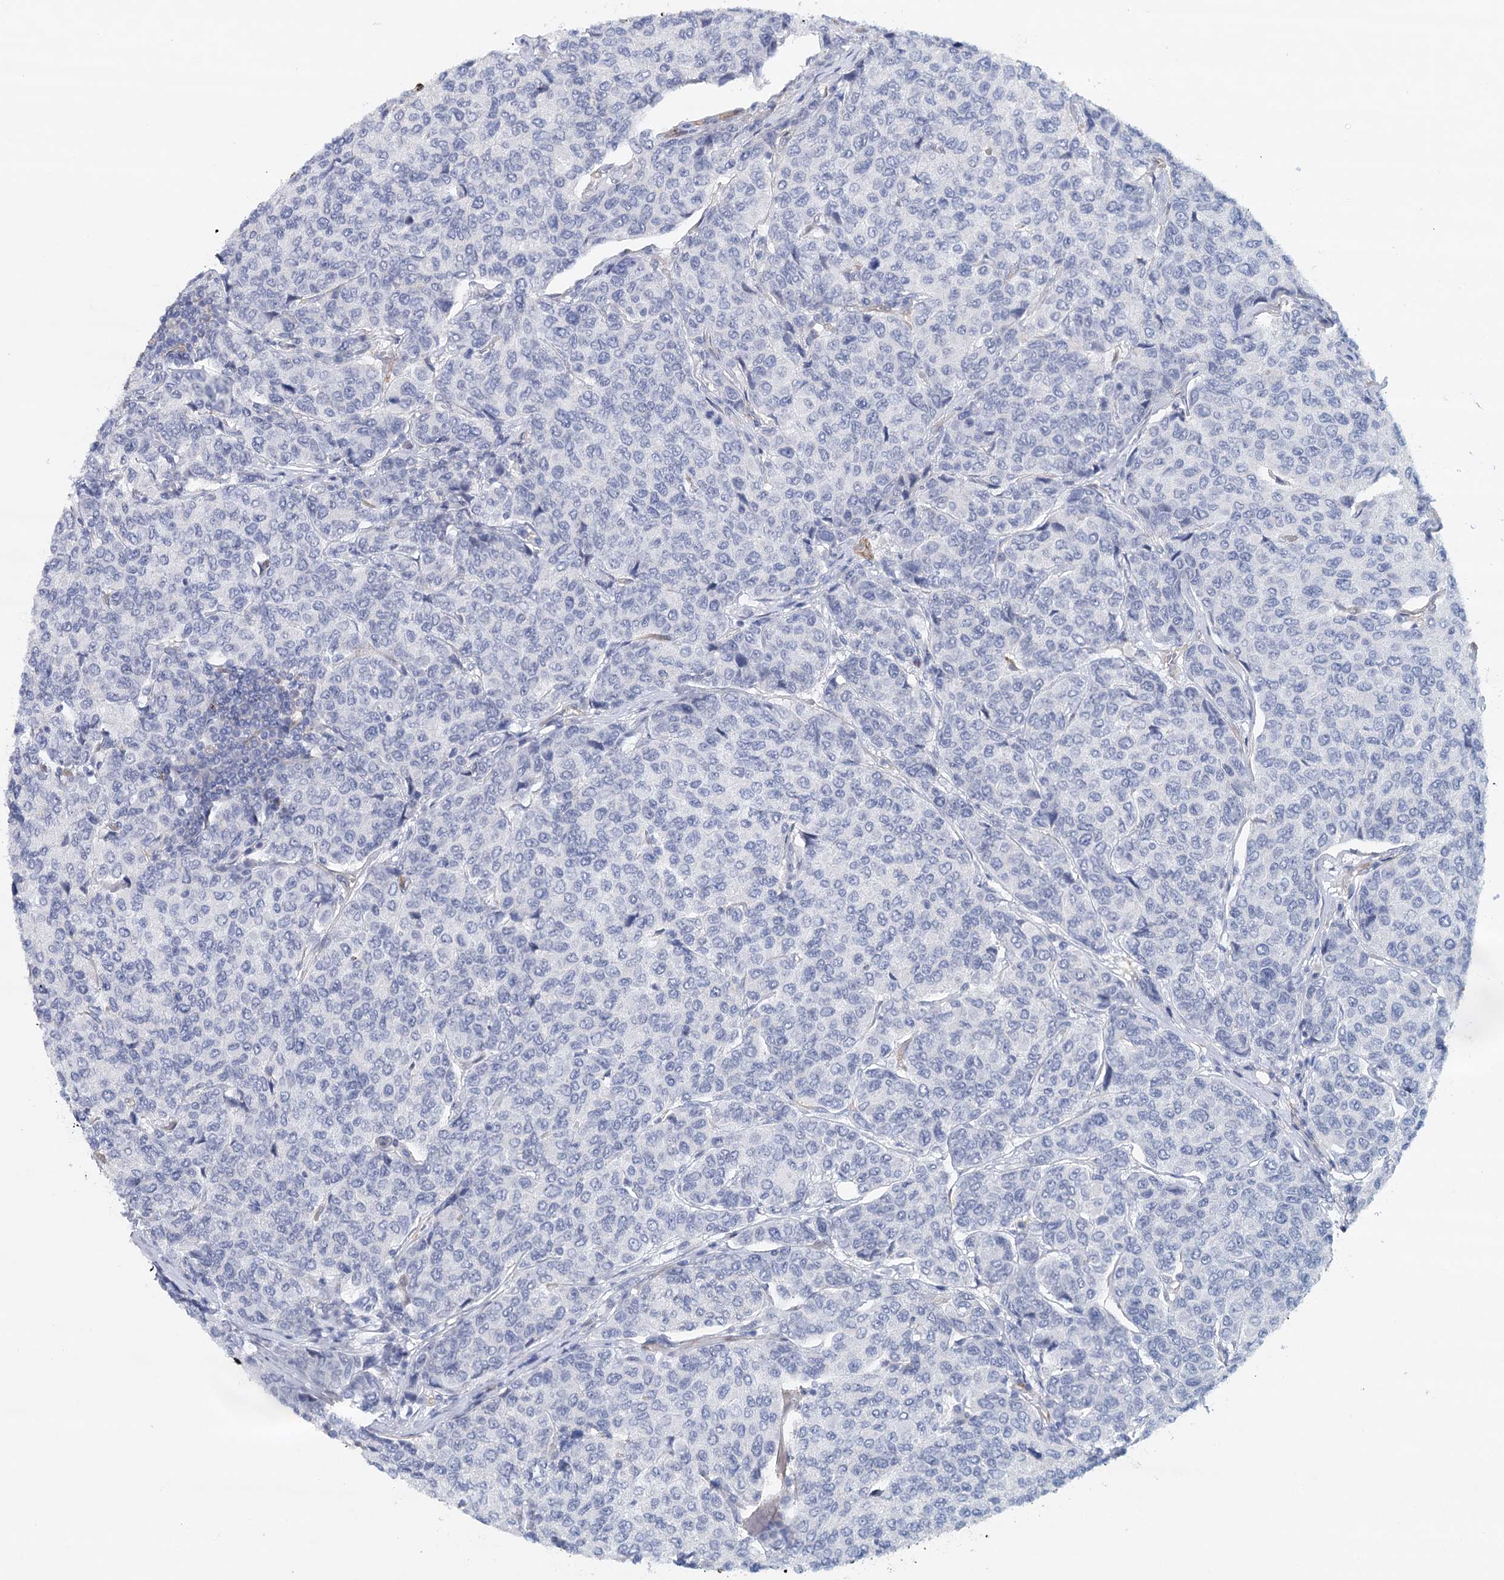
{"staining": {"intensity": "negative", "quantity": "none", "location": "none"}, "tissue": "breast cancer", "cell_type": "Tumor cells", "image_type": "cancer", "snomed": [{"axis": "morphology", "description": "Duct carcinoma"}, {"axis": "topography", "description": "Breast"}], "caption": "DAB immunohistochemical staining of human breast cancer (infiltrating ductal carcinoma) shows no significant expression in tumor cells.", "gene": "SYNPO", "patient": {"sex": "female", "age": 55}}